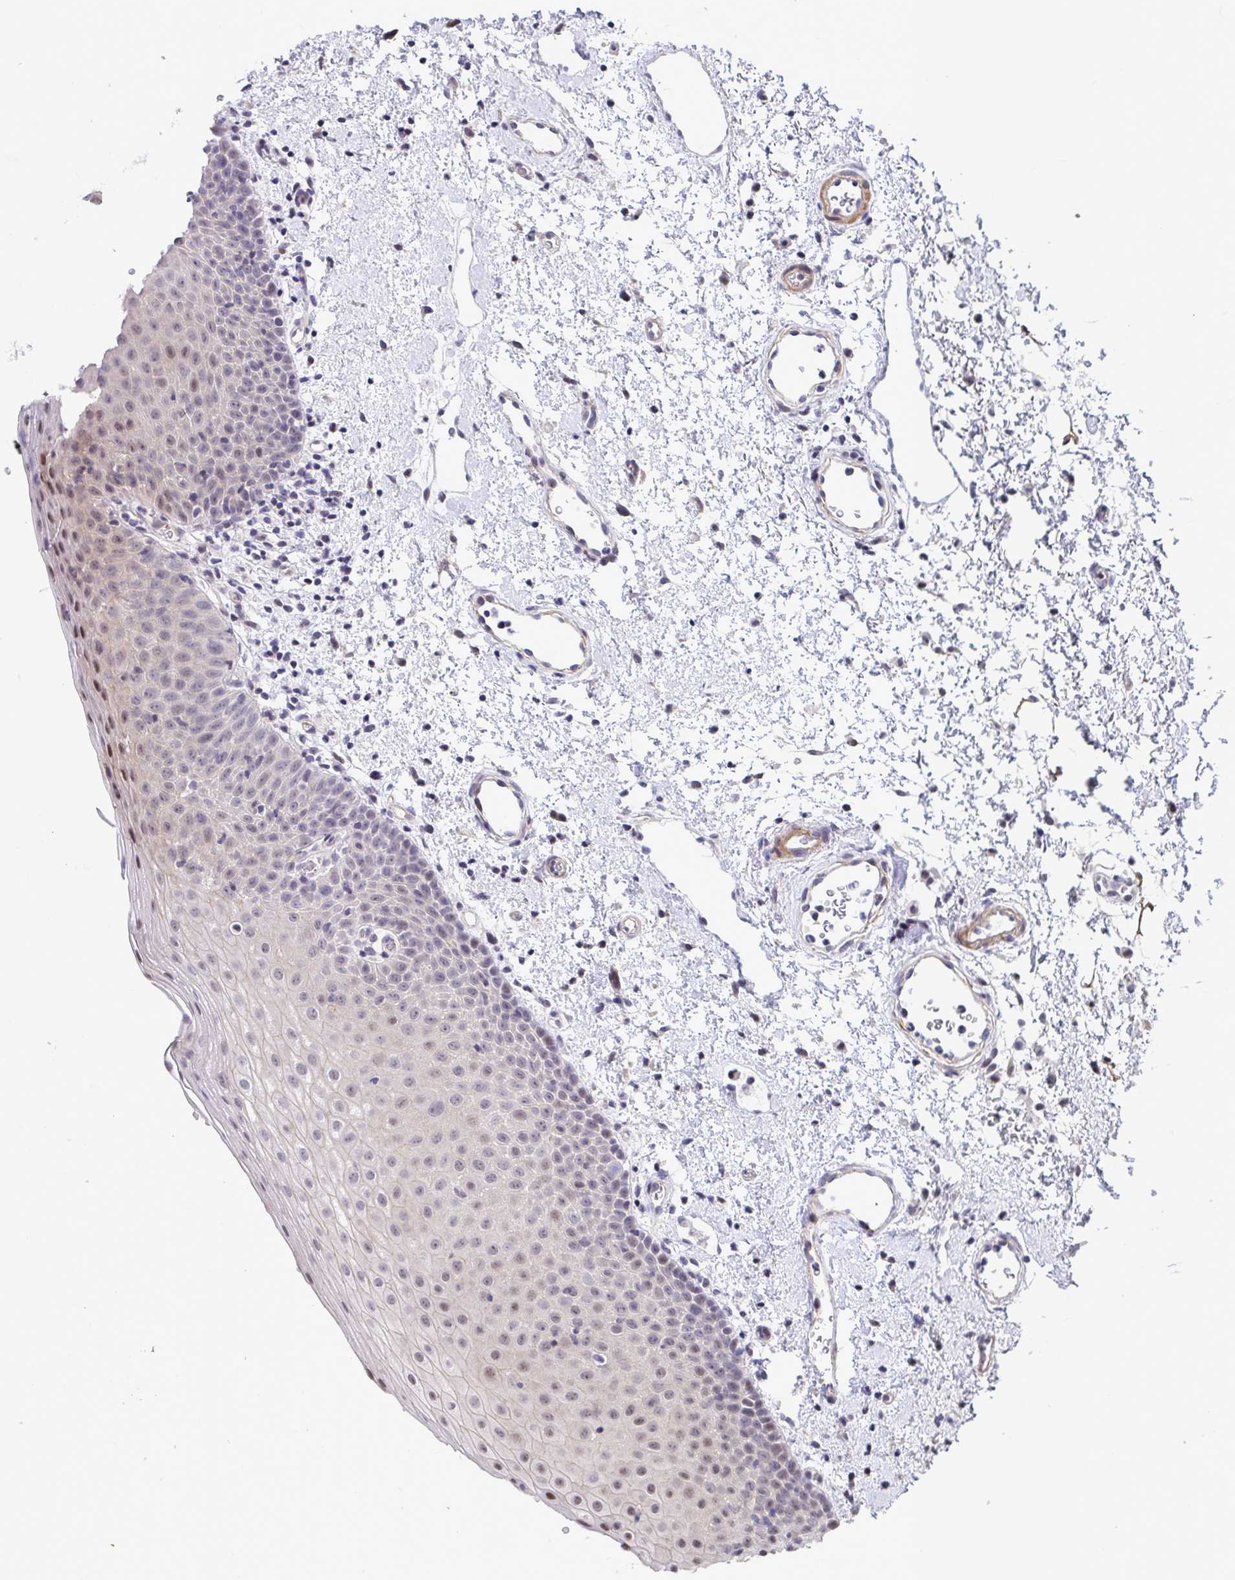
{"staining": {"intensity": "weak", "quantity": "<25%", "location": "nuclear"}, "tissue": "oral mucosa", "cell_type": "Squamous epithelial cells", "image_type": "normal", "snomed": [{"axis": "morphology", "description": "Normal tissue, NOS"}, {"axis": "topography", "description": "Oral tissue"}, {"axis": "topography", "description": "Head-Neck"}], "caption": "Immunohistochemistry (IHC) of benign oral mucosa displays no positivity in squamous epithelial cells. (Stains: DAB (3,3'-diaminobenzidine) immunohistochemistry with hematoxylin counter stain, Microscopy: brightfield microscopy at high magnification).", "gene": "WDR72", "patient": {"sex": "female", "age": 55}}